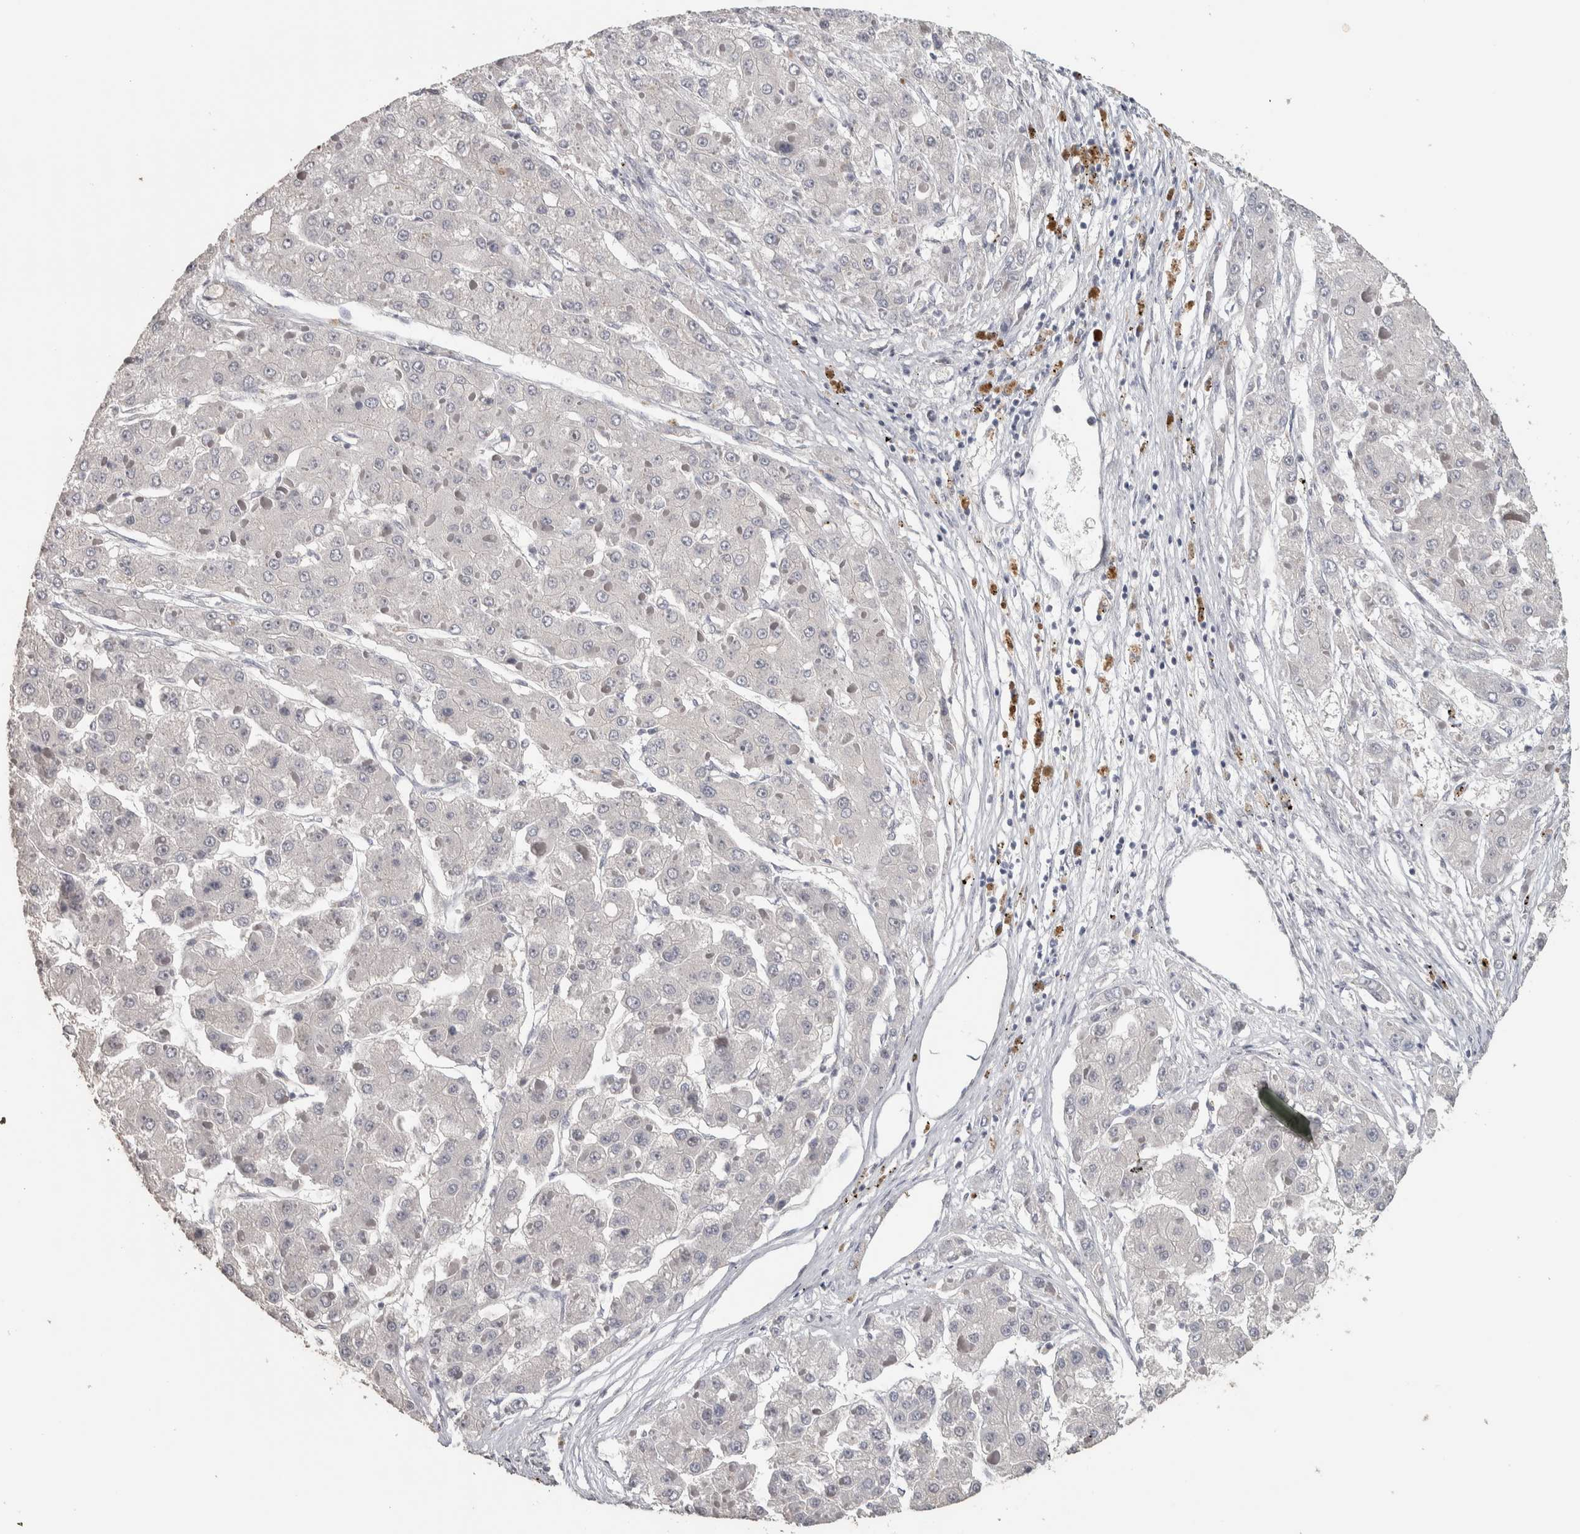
{"staining": {"intensity": "negative", "quantity": "none", "location": "none"}, "tissue": "liver cancer", "cell_type": "Tumor cells", "image_type": "cancer", "snomed": [{"axis": "morphology", "description": "Carcinoma, Hepatocellular, NOS"}, {"axis": "topography", "description": "Liver"}], "caption": "There is no significant staining in tumor cells of liver hepatocellular carcinoma. Brightfield microscopy of immunohistochemistry stained with DAB (3,3'-diaminobenzidine) (brown) and hematoxylin (blue), captured at high magnification.", "gene": "NECAB1", "patient": {"sex": "female", "age": 73}}